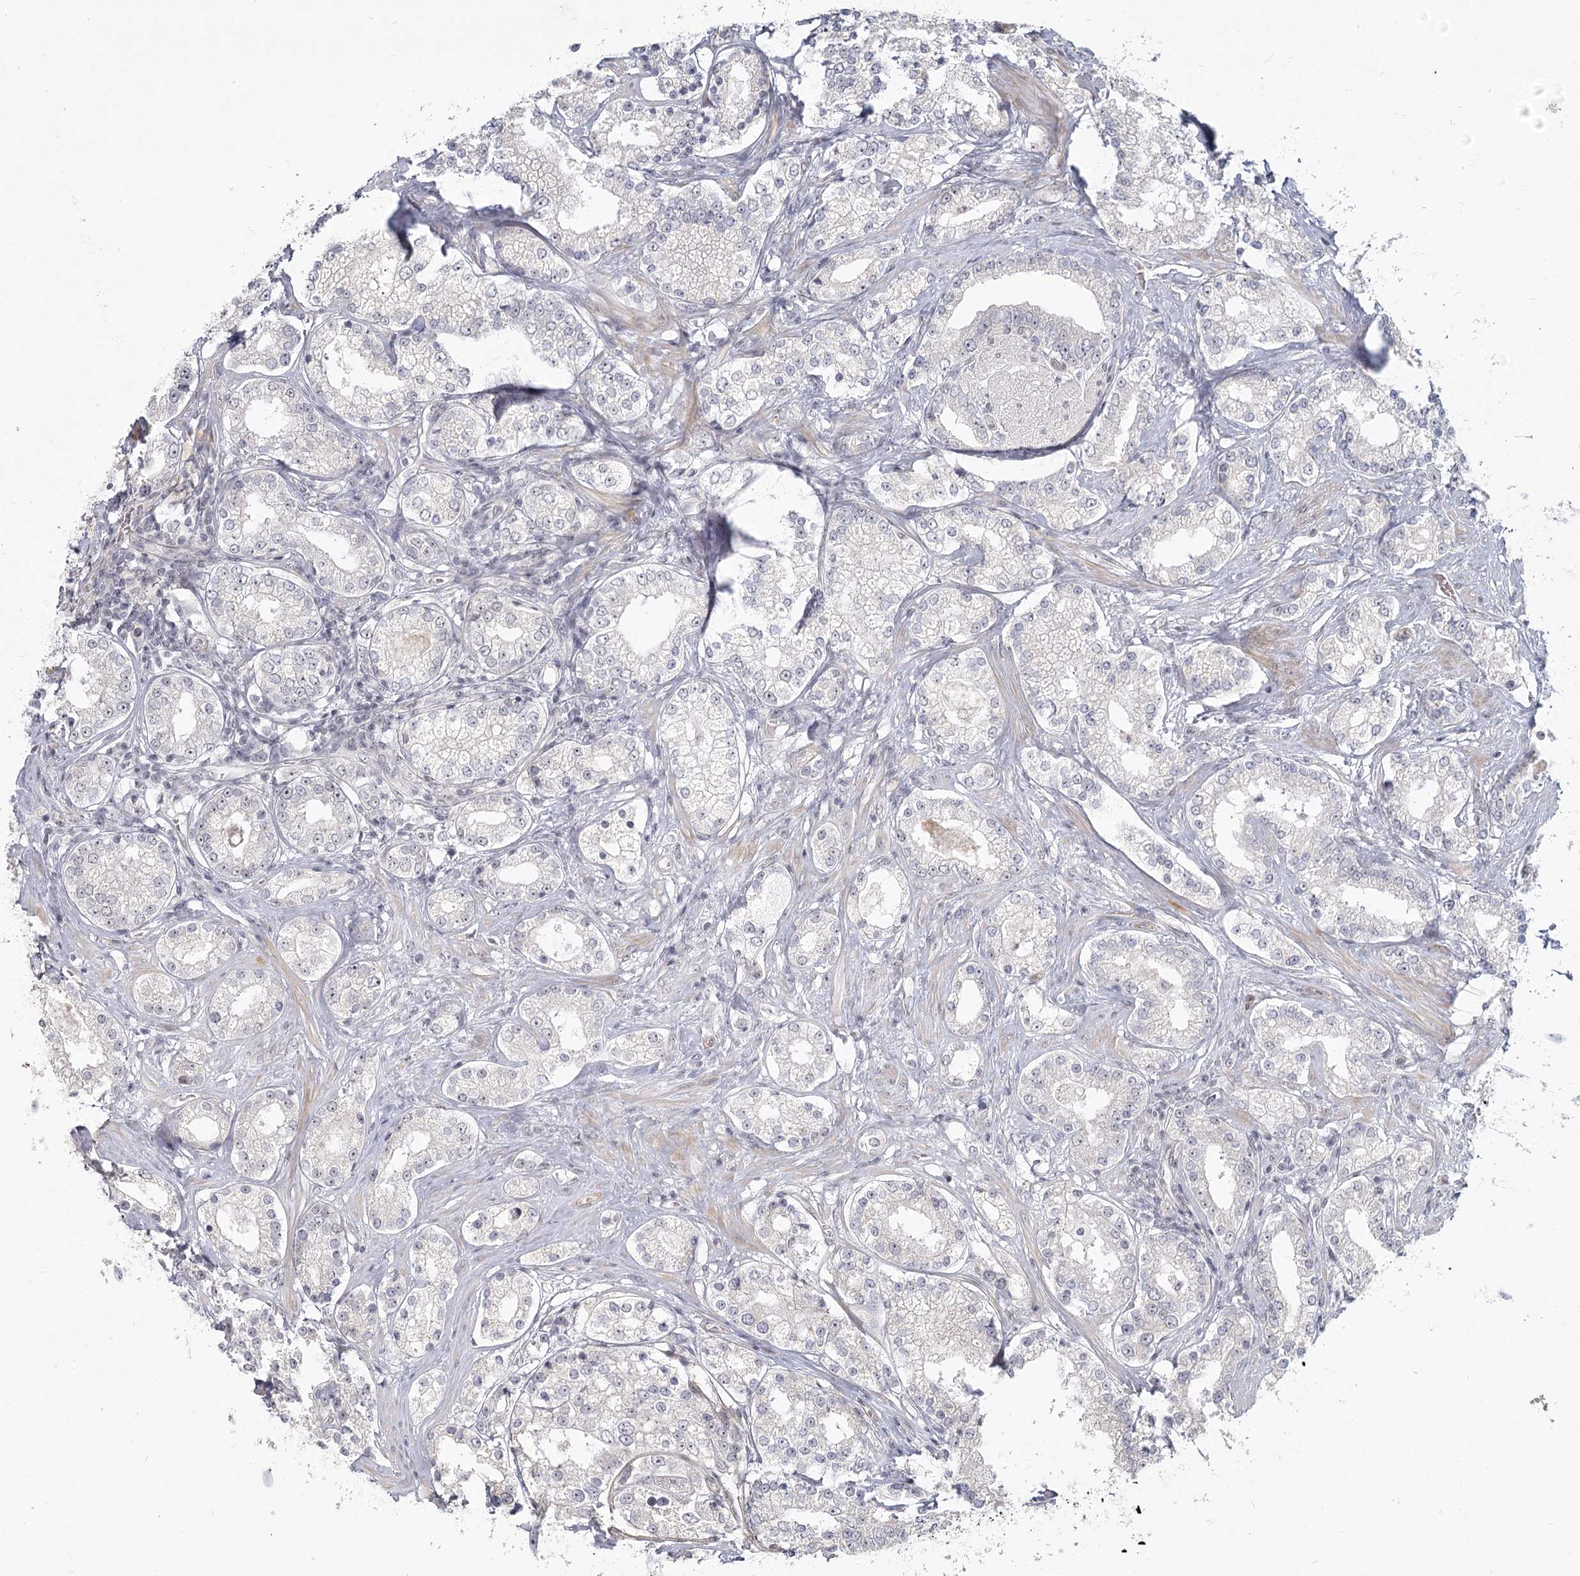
{"staining": {"intensity": "negative", "quantity": "none", "location": "none"}, "tissue": "prostate cancer", "cell_type": "Tumor cells", "image_type": "cancer", "snomed": [{"axis": "morphology", "description": "Normal tissue, NOS"}, {"axis": "morphology", "description": "Adenocarcinoma, High grade"}, {"axis": "topography", "description": "Prostate"}], "caption": "The immunohistochemistry (IHC) photomicrograph has no significant expression in tumor cells of high-grade adenocarcinoma (prostate) tissue.", "gene": "EXOSC7", "patient": {"sex": "male", "age": 83}}